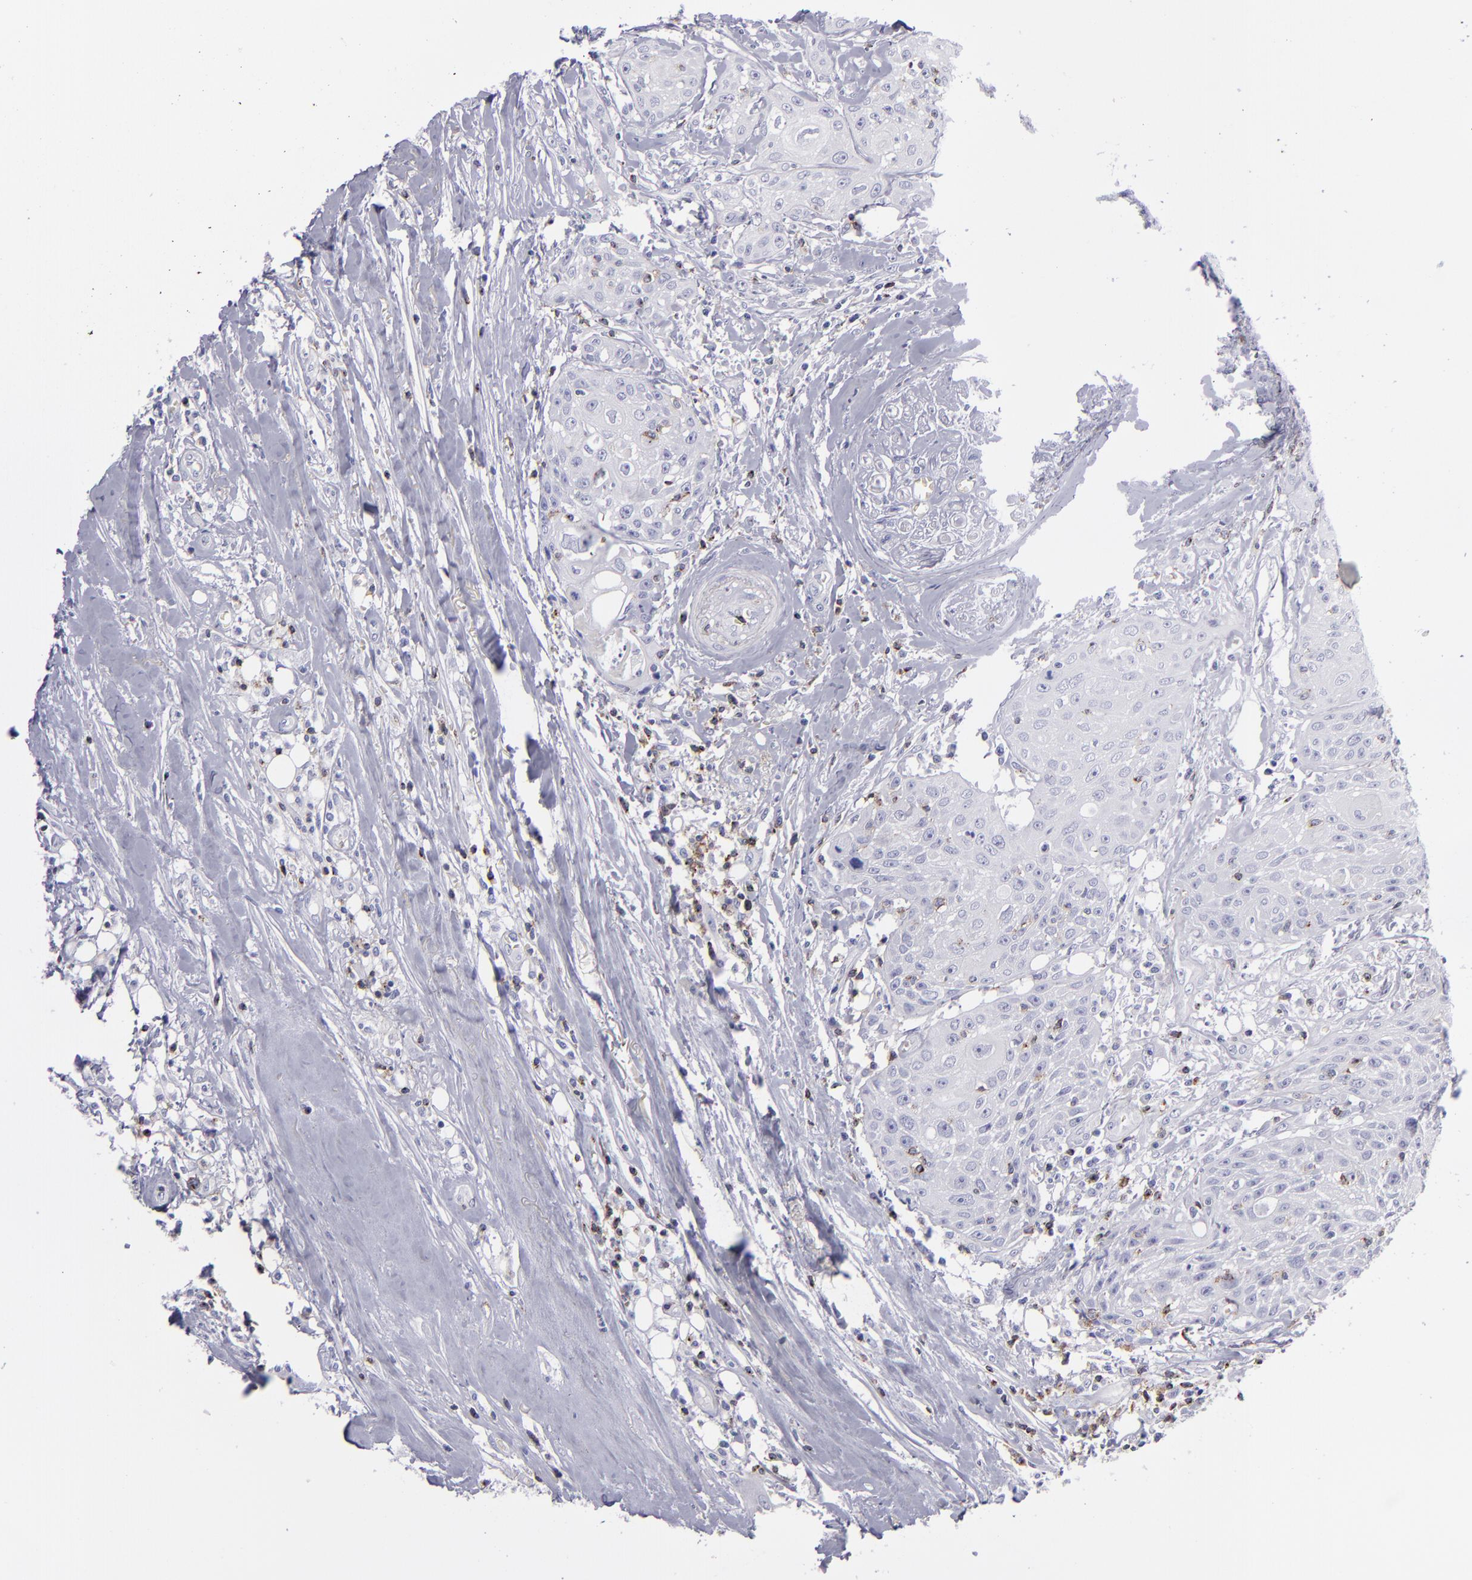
{"staining": {"intensity": "negative", "quantity": "none", "location": "none"}, "tissue": "head and neck cancer", "cell_type": "Tumor cells", "image_type": "cancer", "snomed": [{"axis": "morphology", "description": "Squamous cell carcinoma, NOS"}, {"axis": "topography", "description": "Oral tissue"}, {"axis": "topography", "description": "Head-Neck"}], "caption": "The immunohistochemistry (IHC) image has no significant positivity in tumor cells of head and neck cancer tissue.", "gene": "CD2", "patient": {"sex": "female", "age": 82}}